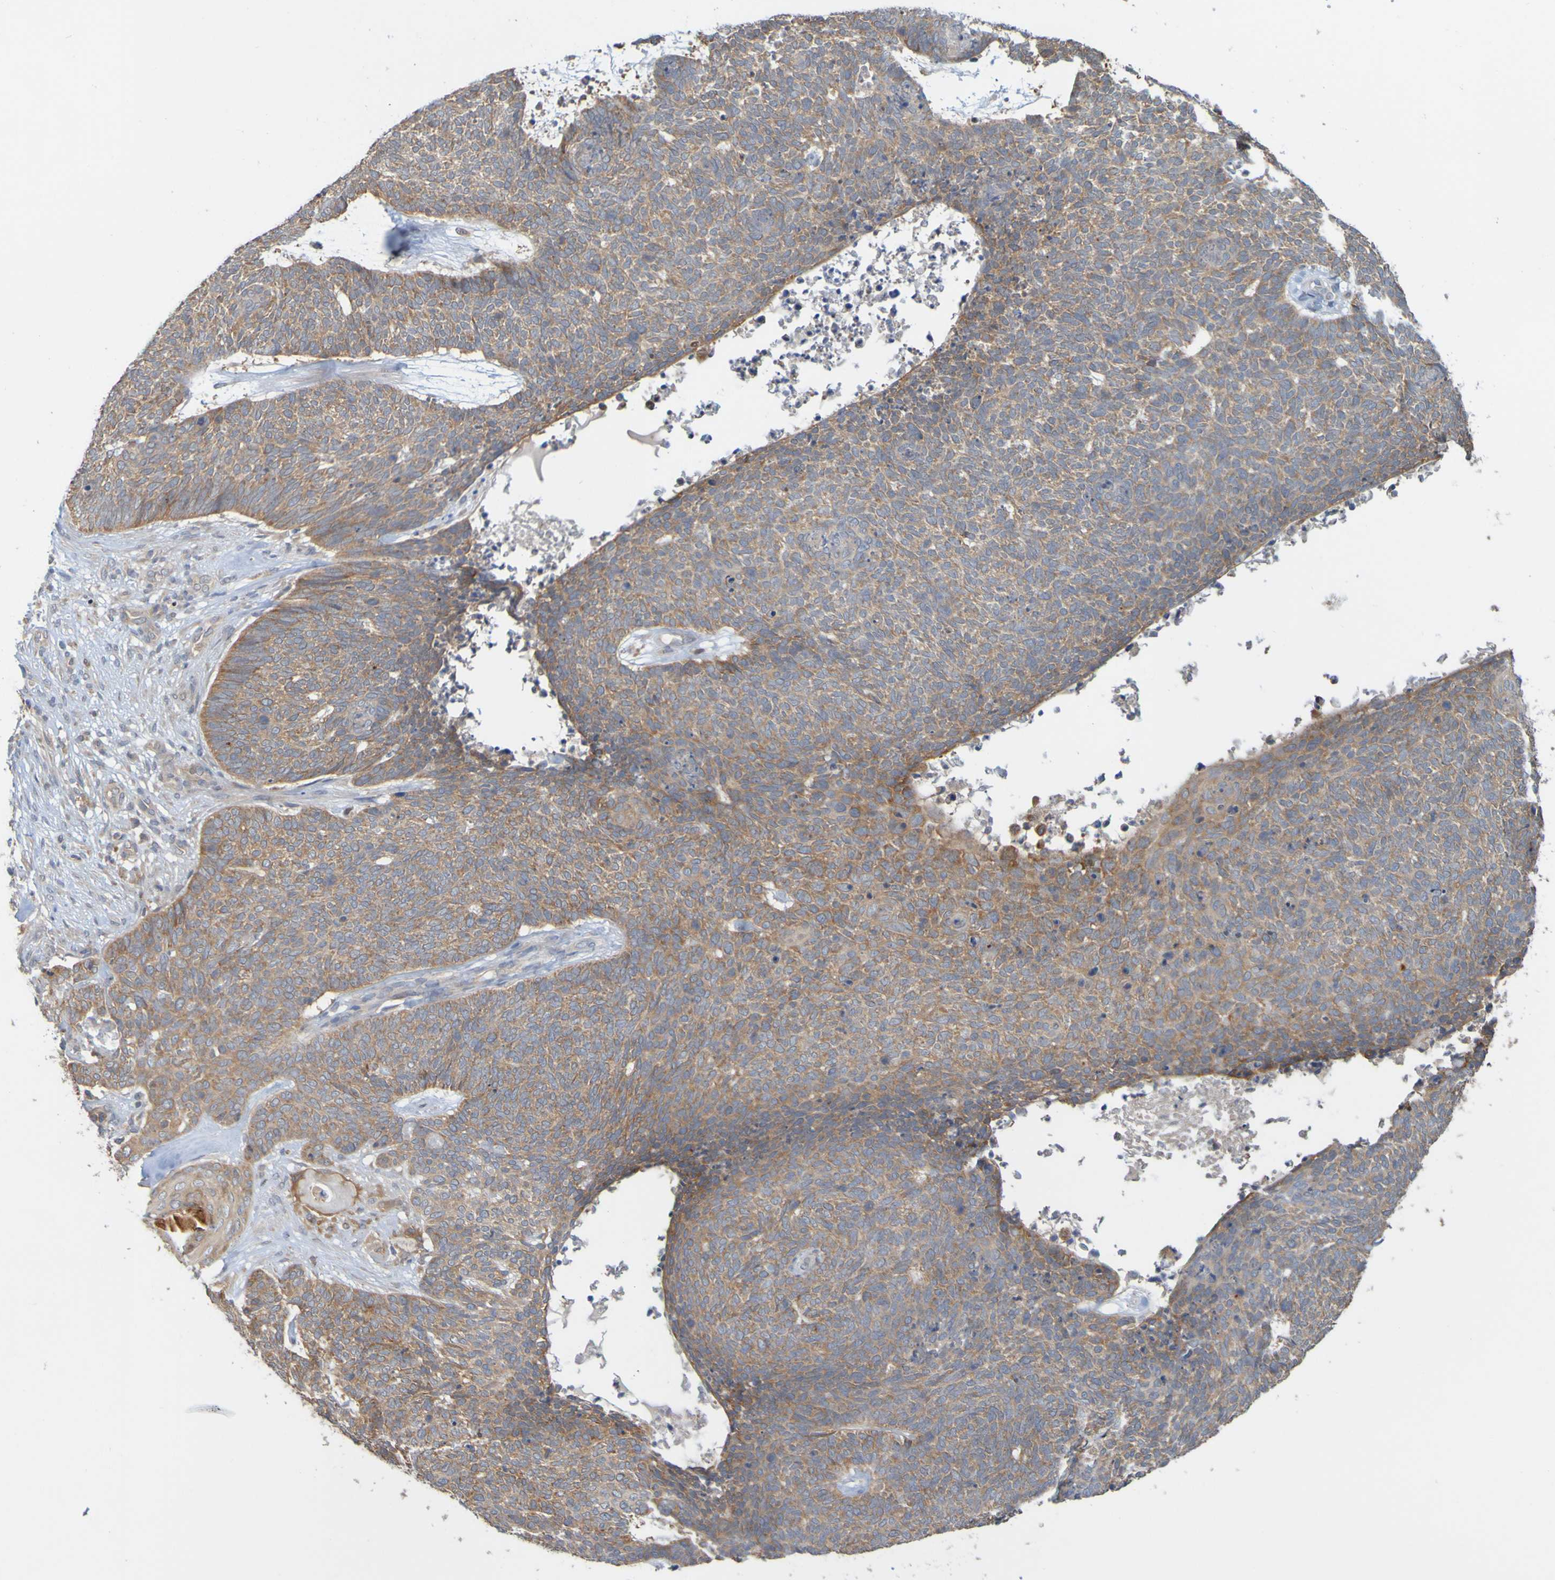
{"staining": {"intensity": "moderate", "quantity": ">75%", "location": "cytoplasmic/membranous"}, "tissue": "skin cancer", "cell_type": "Tumor cells", "image_type": "cancer", "snomed": [{"axis": "morphology", "description": "Basal cell carcinoma"}, {"axis": "topography", "description": "Skin"}], "caption": "Moderate cytoplasmic/membranous protein staining is appreciated in approximately >75% of tumor cells in skin cancer (basal cell carcinoma).", "gene": "NAV2", "patient": {"sex": "female", "age": 84}}